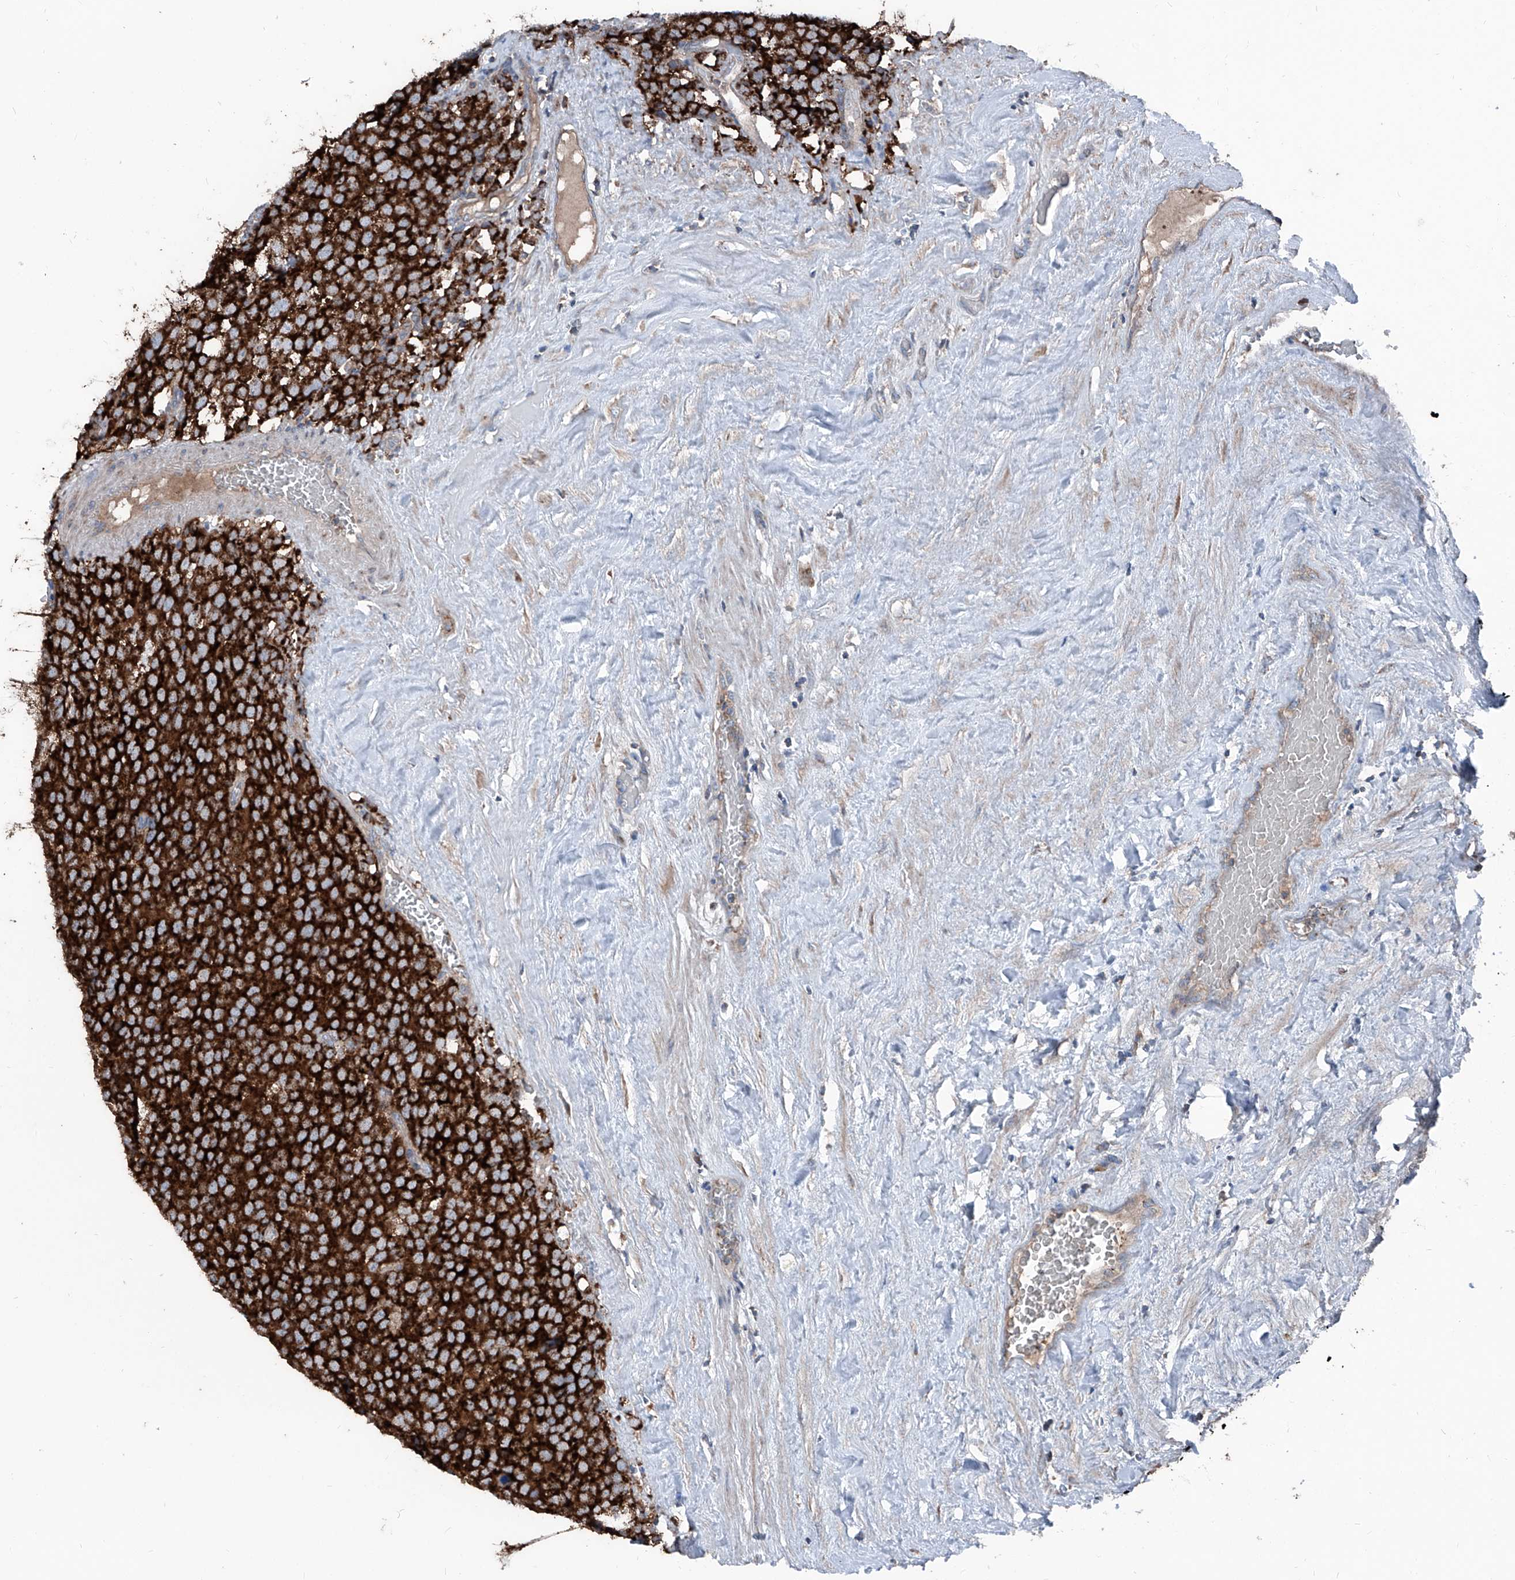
{"staining": {"intensity": "strong", "quantity": ">75%", "location": "cytoplasmic/membranous"}, "tissue": "testis cancer", "cell_type": "Tumor cells", "image_type": "cancer", "snomed": [{"axis": "morphology", "description": "Seminoma, NOS"}, {"axis": "topography", "description": "Testis"}], "caption": "This photomicrograph shows immunohistochemistry (IHC) staining of testis cancer (seminoma), with high strong cytoplasmic/membranous staining in about >75% of tumor cells.", "gene": "GPAT3", "patient": {"sex": "male", "age": 71}}